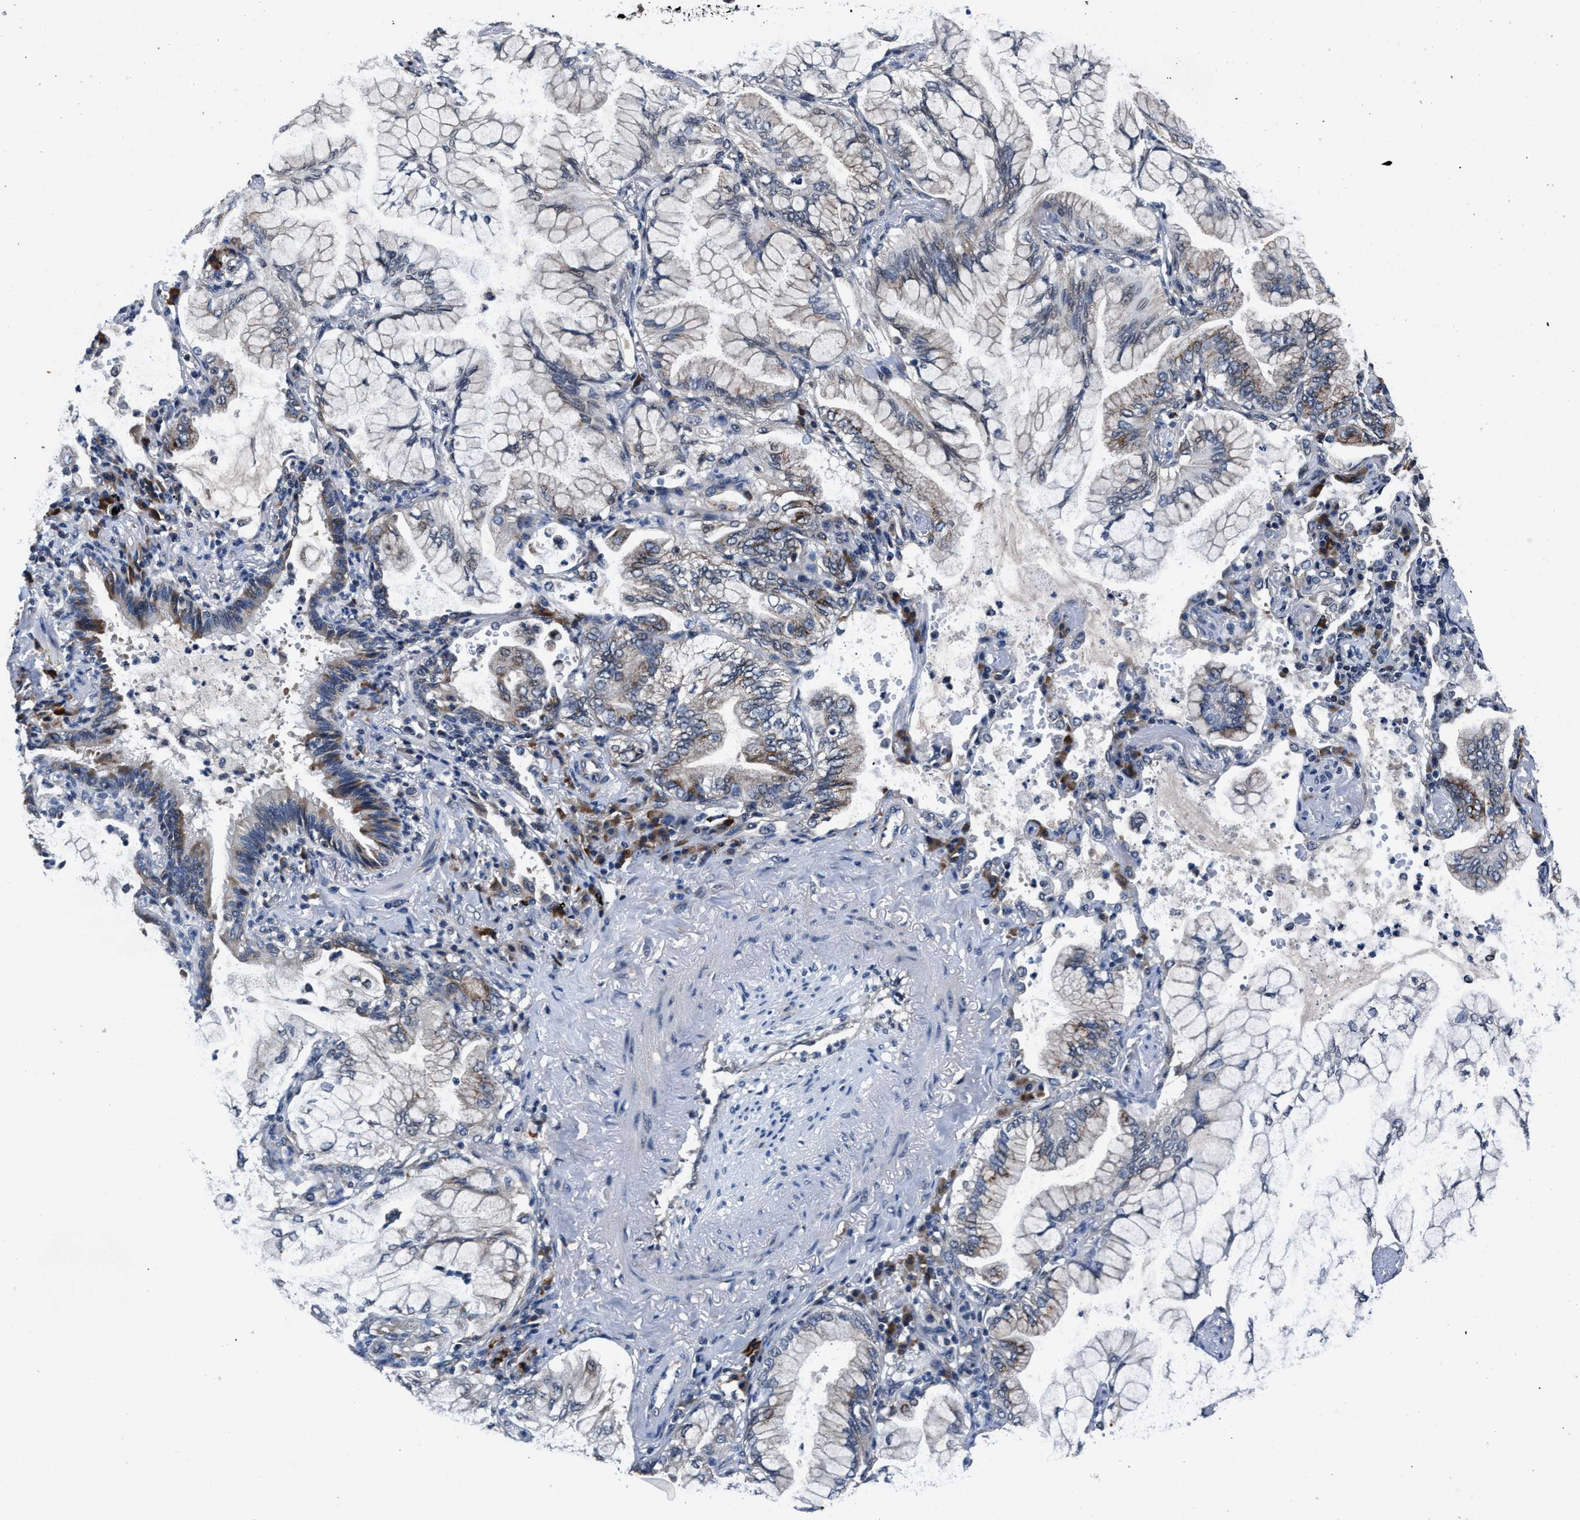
{"staining": {"intensity": "weak", "quantity": "<25%", "location": "cytoplasmic/membranous"}, "tissue": "lung cancer", "cell_type": "Tumor cells", "image_type": "cancer", "snomed": [{"axis": "morphology", "description": "Adenocarcinoma, NOS"}, {"axis": "topography", "description": "Lung"}], "caption": "Immunohistochemical staining of human lung adenocarcinoma exhibits no significant positivity in tumor cells.", "gene": "TMEM53", "patient": {"sex": "female", "age": 70}}